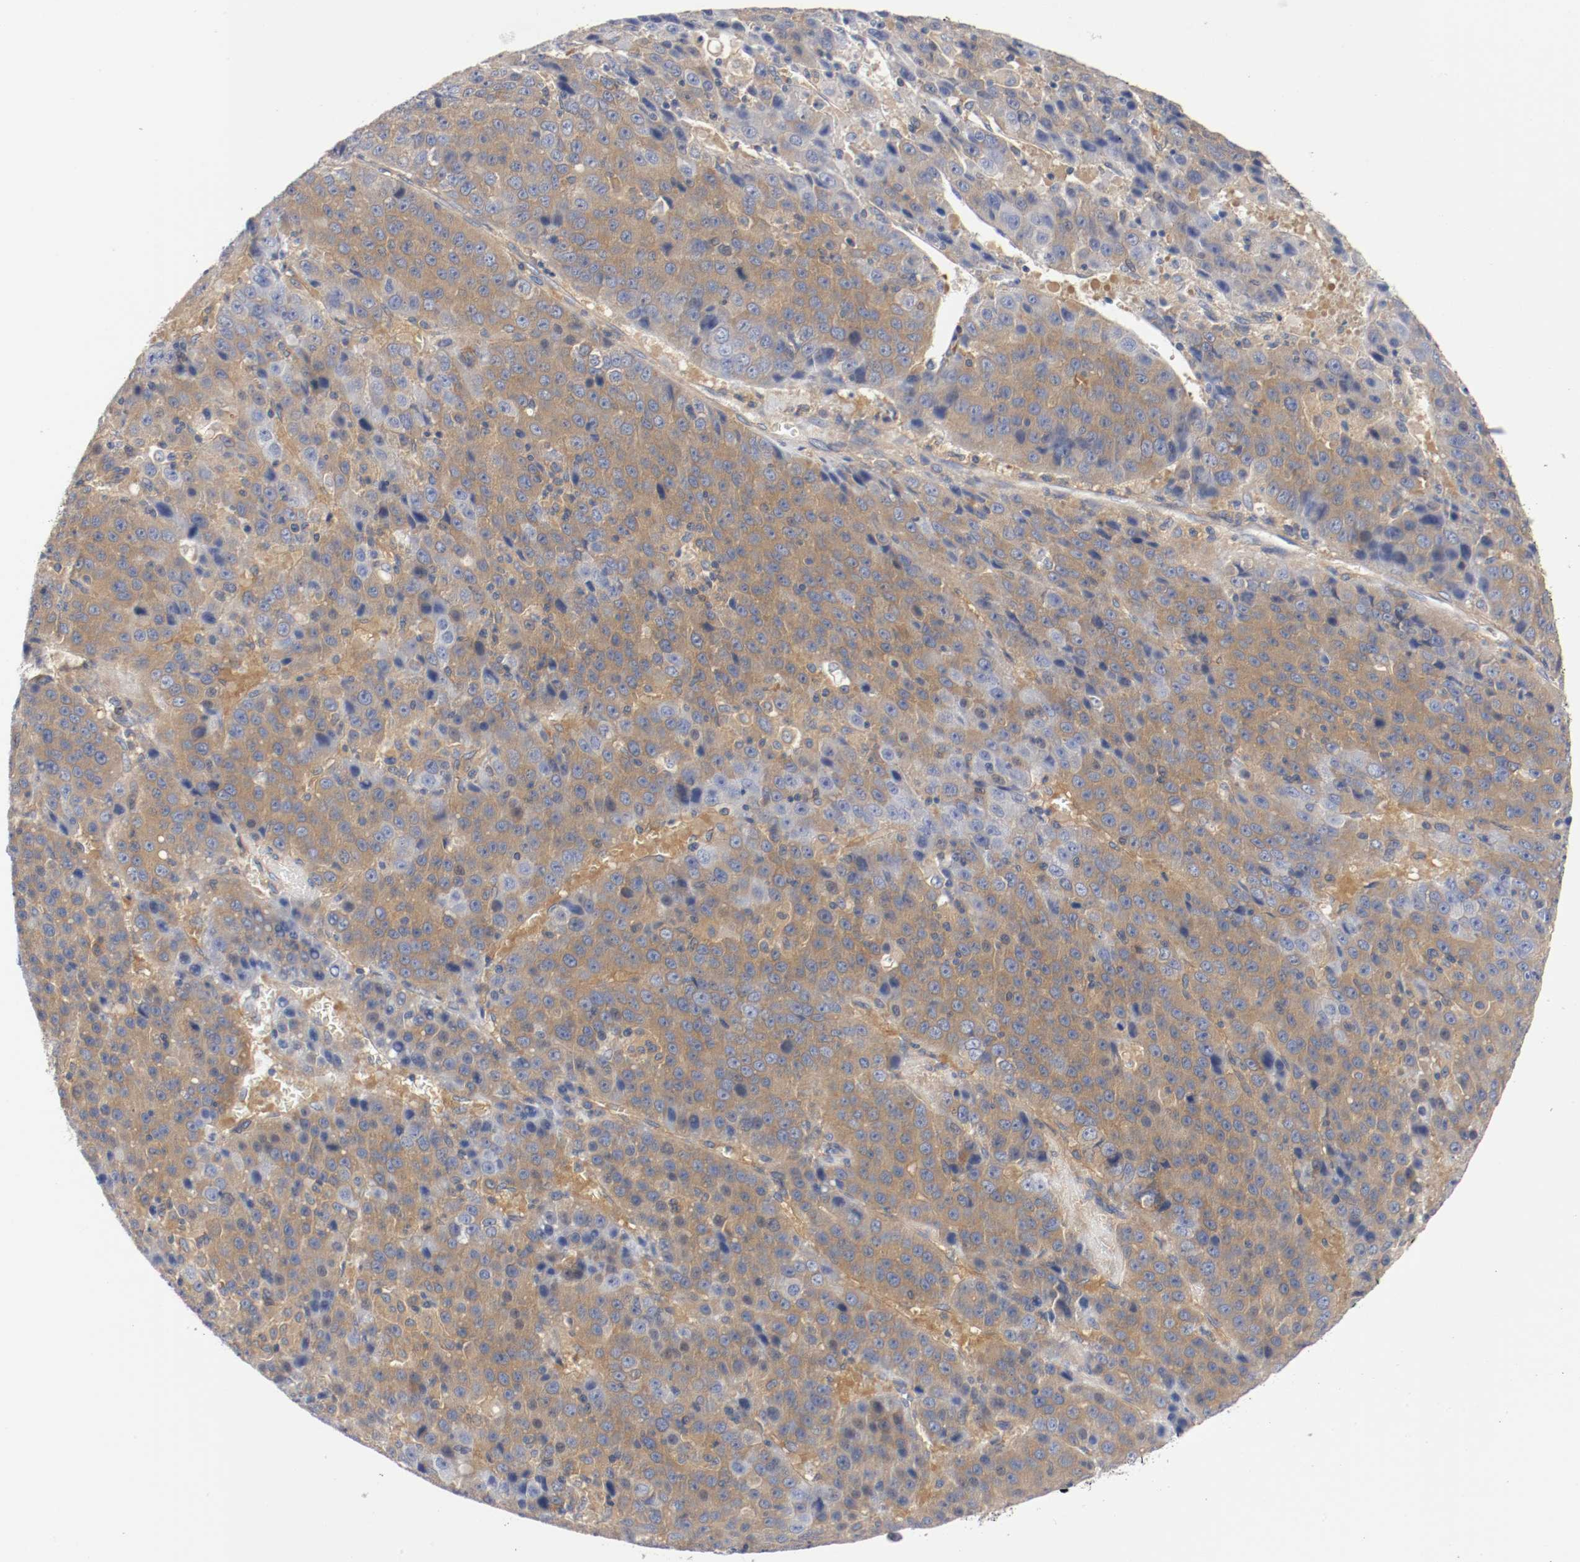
{"staining": {"intensity": "moderate", "quantity": ">75%", "location": "cytoplasmic/membranous"}, "tissue": "liver cancer", "cell_type": "Tumor cells", "image_type": "cancer", "snomed": [{"axis": "morphology", "description": "Carcinoma, Hepatocellular, NOS"}, {"axis": "topography", "description": "Liver"}], "caption": "Immunohistochemistry (IHC) histopathology image of human liver hepatocellular carcinoma stained for a protein (brown), which demonstrates medium levels of moderate cytoplasmic/membranous staining in approximately >75% of tumor cells.", "gene": "HGS", "patient": {"sex": "female", "age": 53}}